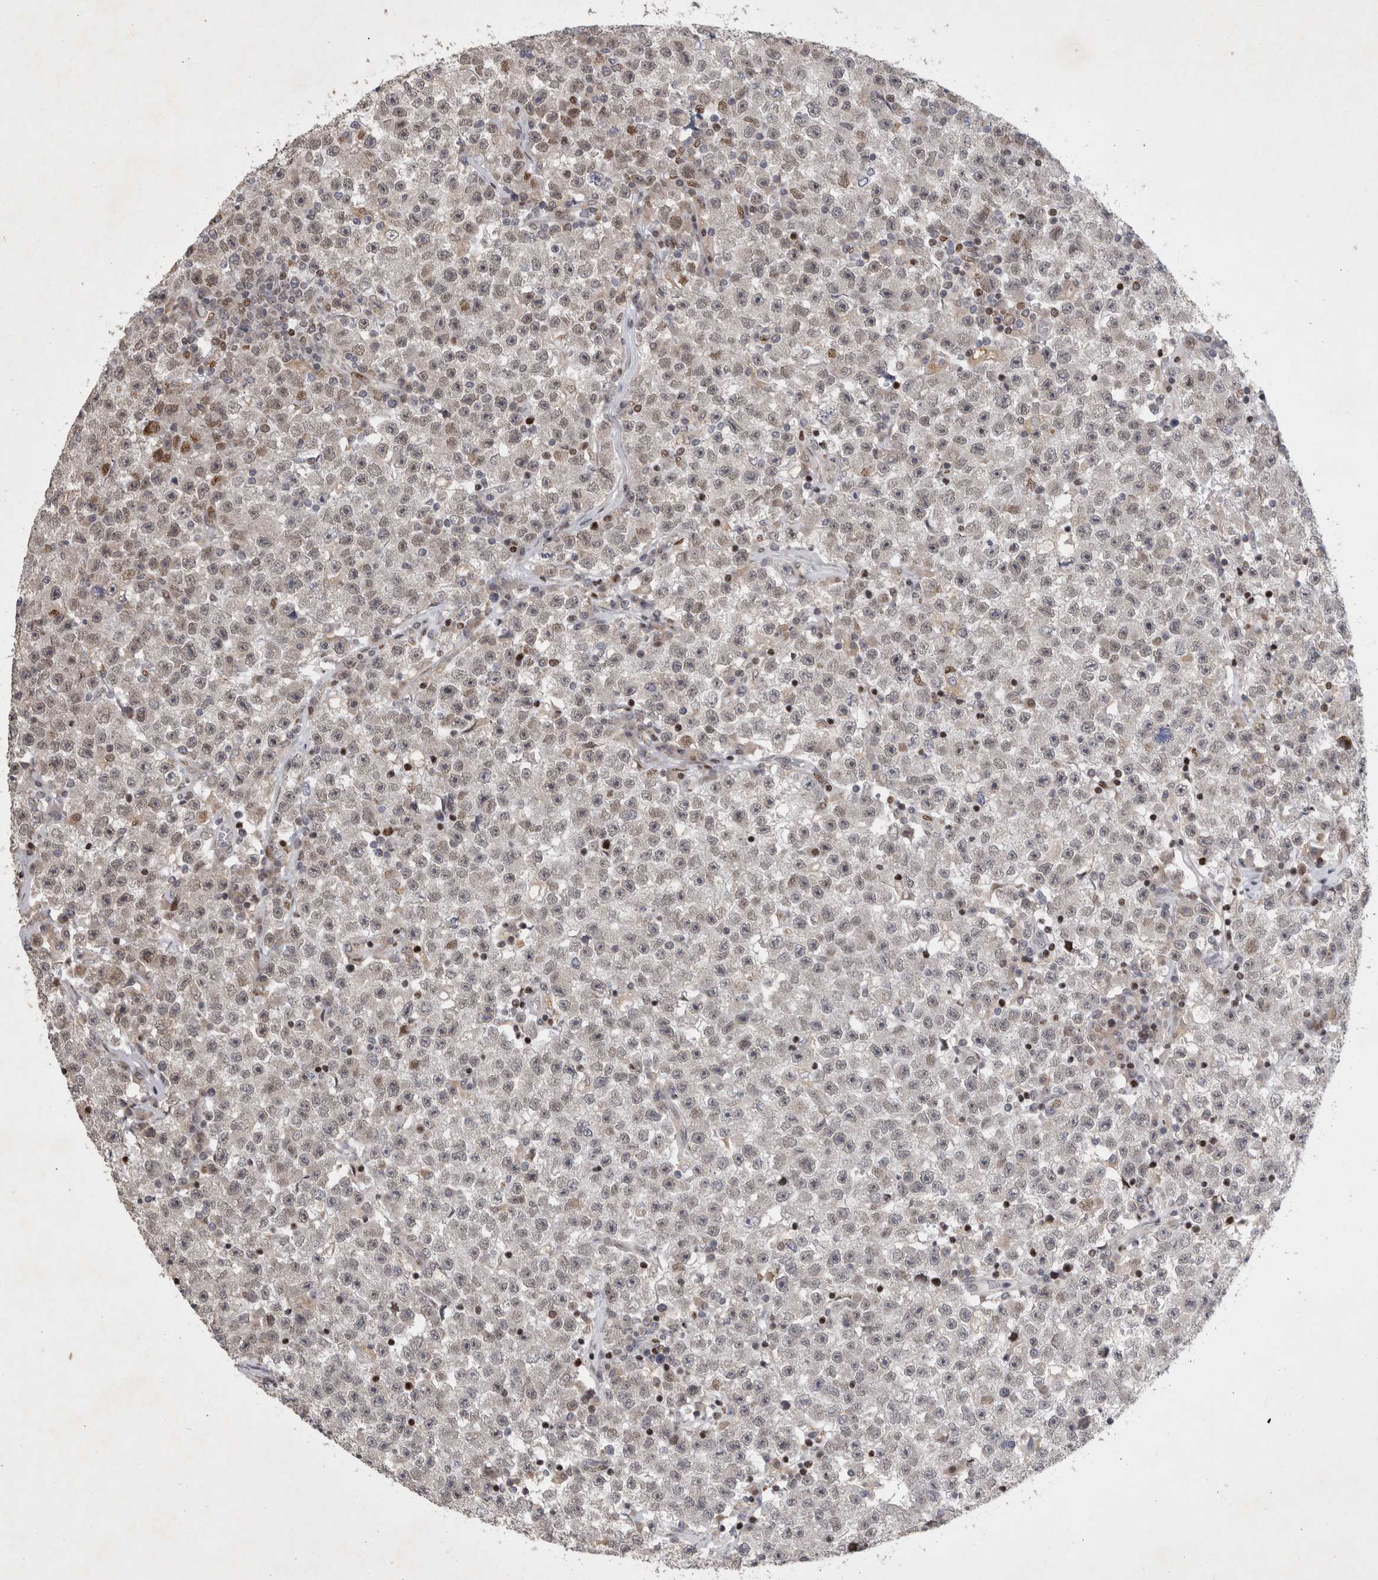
{"staining": {"intensity": "weak", "quantity": "<25%", "location": "cytoplasmic/membranous,nuclear"}, "tissue": "testis cancer", "cell_type": "Tumor cells", "image_type": "cancer", "snomed": [{"axis": "morphology", "description": "Seminoma, NOS"}, {"axis": "topography", "description": "Testis"}], "caption": "High magnification brightfield microscopy of testis seminoma stained with DAB (brown) and counterstained with hematoxylin (blue): tumor cells show no significant staining.", "gene": "C8orf58", "patient": {"sex": "male", "age": 22}}